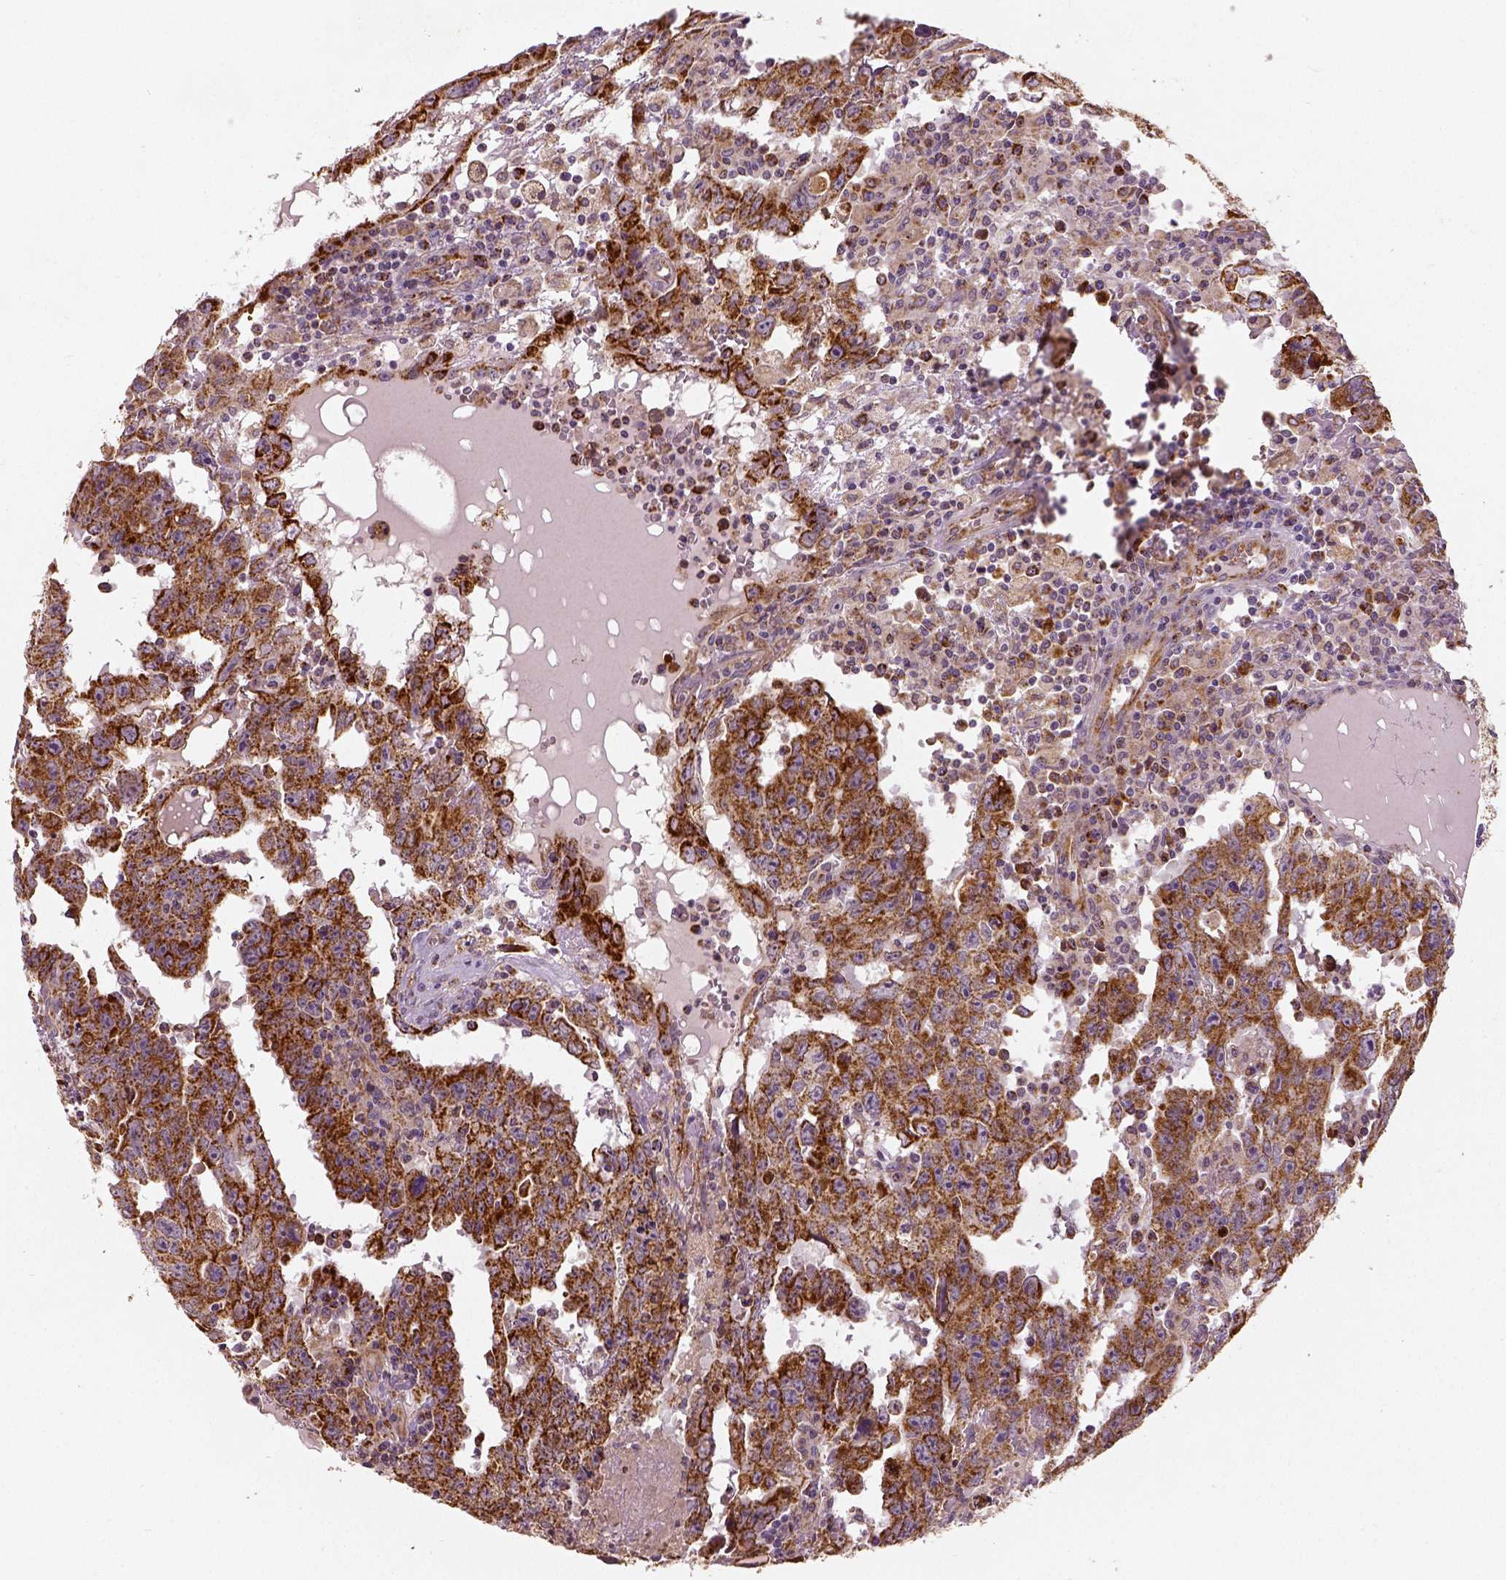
{"staining": {"intensity": "strong", "quantity": ">75%", "location": "cytoplasmic/membranous"}, "tissue": "testis cancer", "cell_type": "Tumor cells", "image_type": "cancer", "snomed": [{"axis": "morphology", "description": "Carcinoma, Embryonal, NOS"}, {"axis": "topography", "description": "Testis"}], "caption": "DAB (3,3'-diaminobenzidine) immunohistochemical staining of testis cancer shows strong cytoplasmic/membranous protein expression in approximately >75% of tumor cells.", "gene": "PGAM5", "patient": {"sex": "male", "age": 22}}